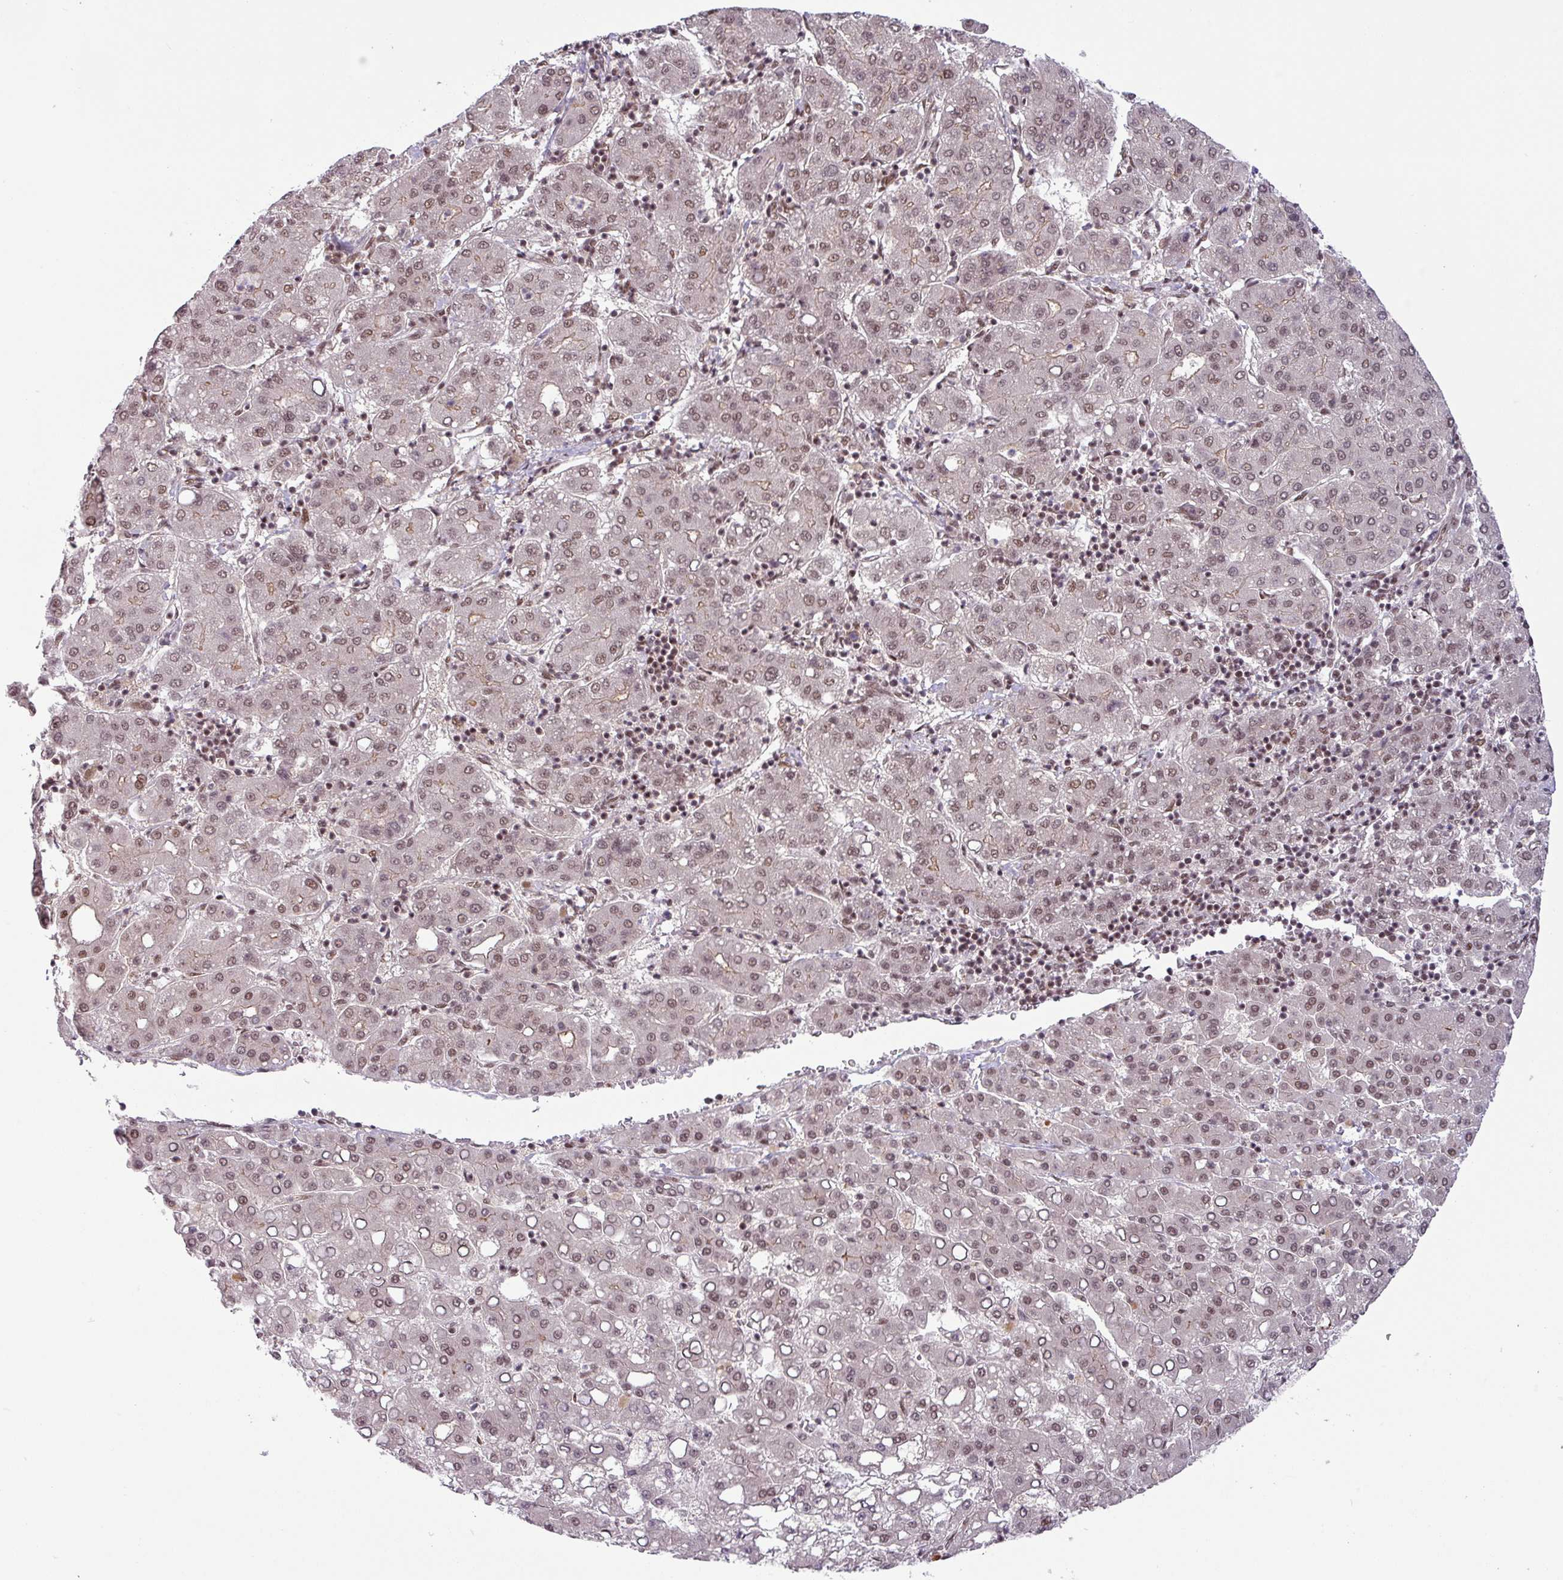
{"staining": {"intensity": "moderate", "quantity": ">75%", "location": "nuclear"}, "tissue": "liver cancer", "cell_type": "Tumor cells", "image_type": "cancer", "snomed": [{"axis": "morphology", "description": "Carcinoma, Hepatocellular, NOS"}, {"axis": "topography", "description": "Liver"}], "caption": "The immunohistochemical stain highlights moderate nuclear staining in tumor cells of liver cancer (hepatocellular carcinoma) tissue.", "gene": "SRSF2", "patient": {"sex": "male", "age": 65}}